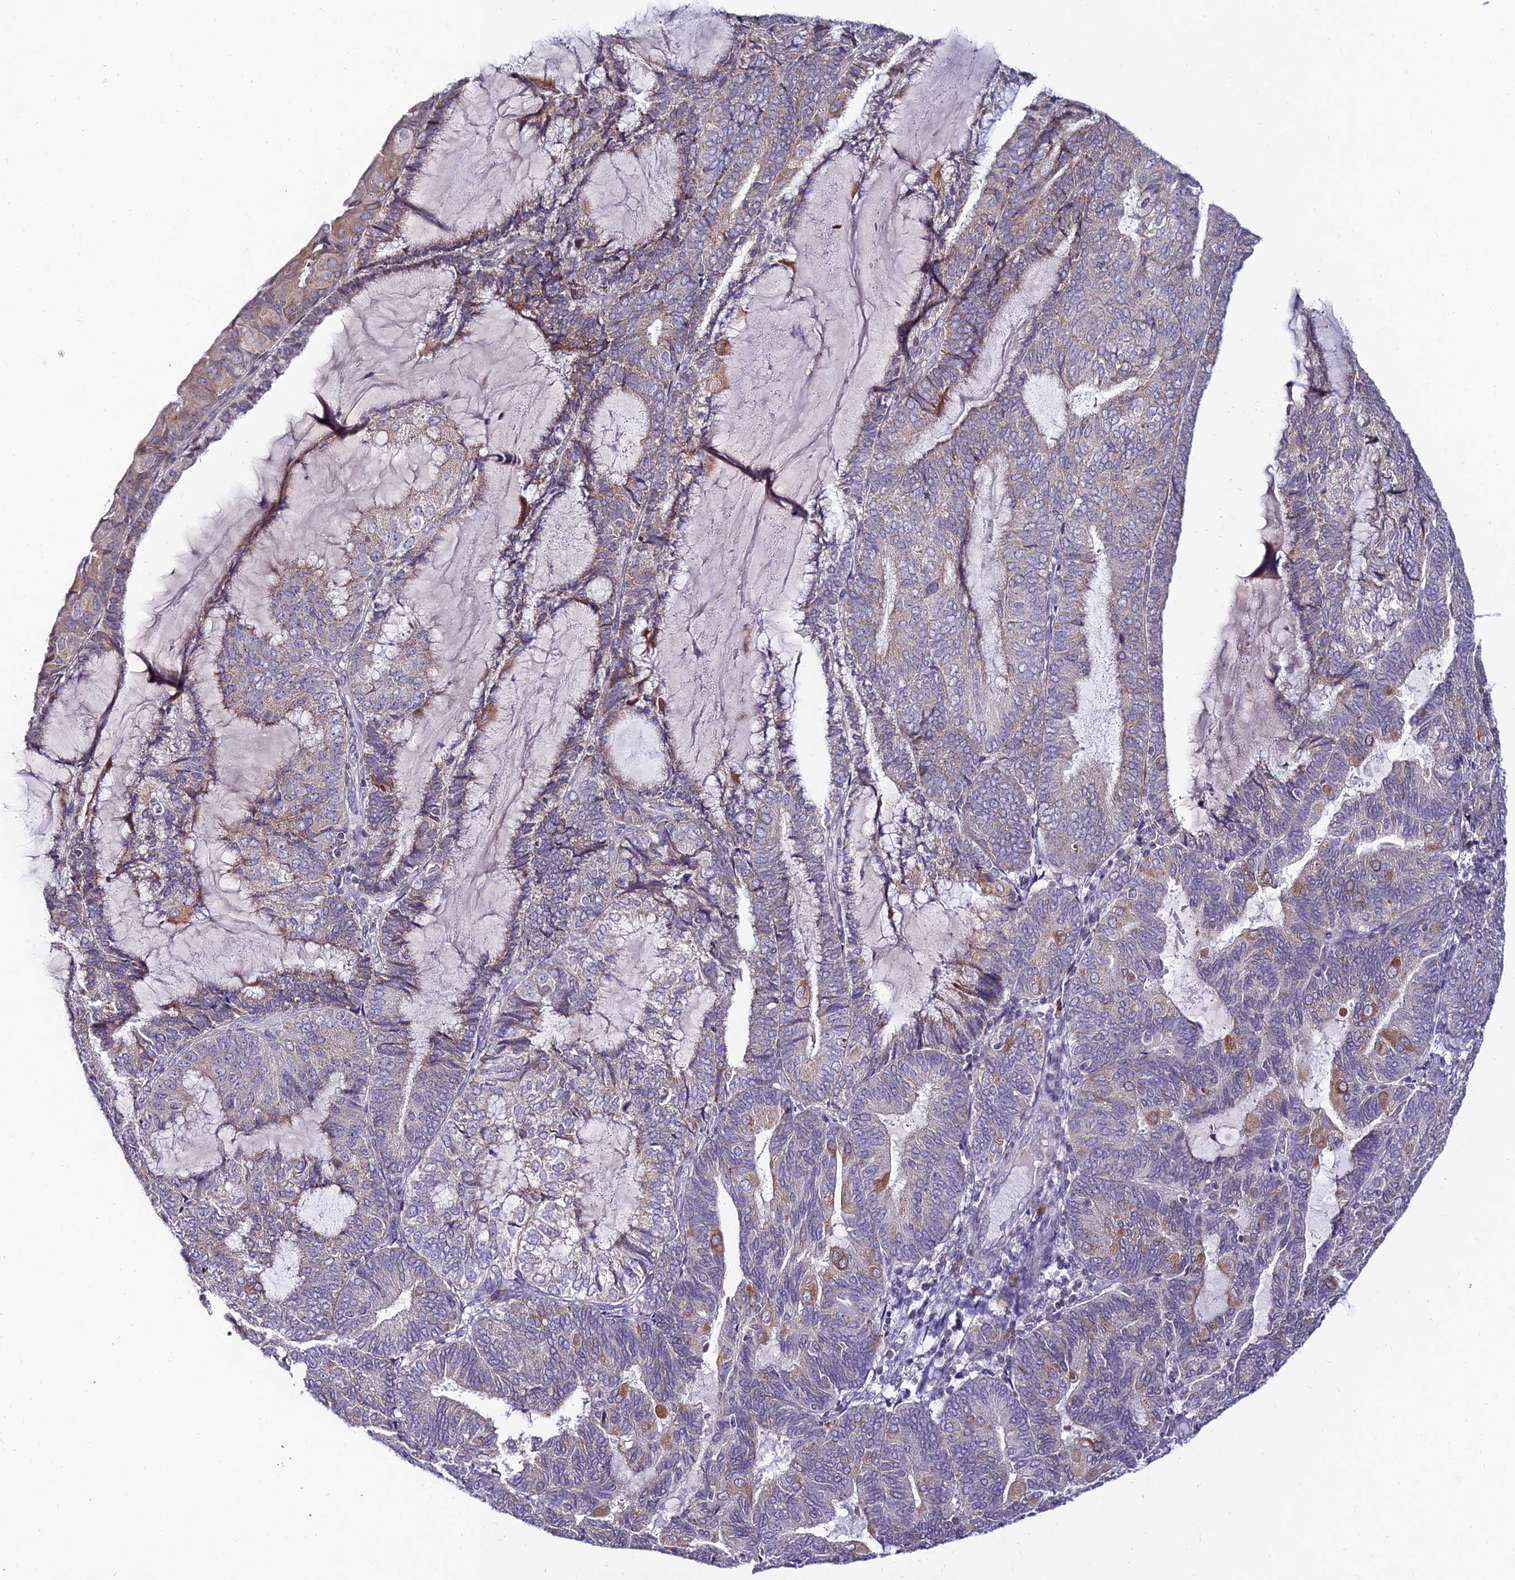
{"staining": {"intensity": "moderate", "quantity": "<25%", "location": "cytoplasmic/membranous"}, "tissue": "endometrial cancer", "cell_type": "Tumor cells", "image_type": "cancer", "snomed": [{"axis": "morphology", "description": "Adenocarcinoma, NOS"}, {"axis": "topography", "description": "Endometrium"}], "caption": "Tumor cells exhibit low levels of moderate cytoplasmic/membranous positivity in approximately <25% of cells in endometrial cancer (adenocarcinoma). The protein is shown in brown color, while the nuclei are stained blue.", "gene": "CDNF", "patient": {"sex": "female", "age": 81}}